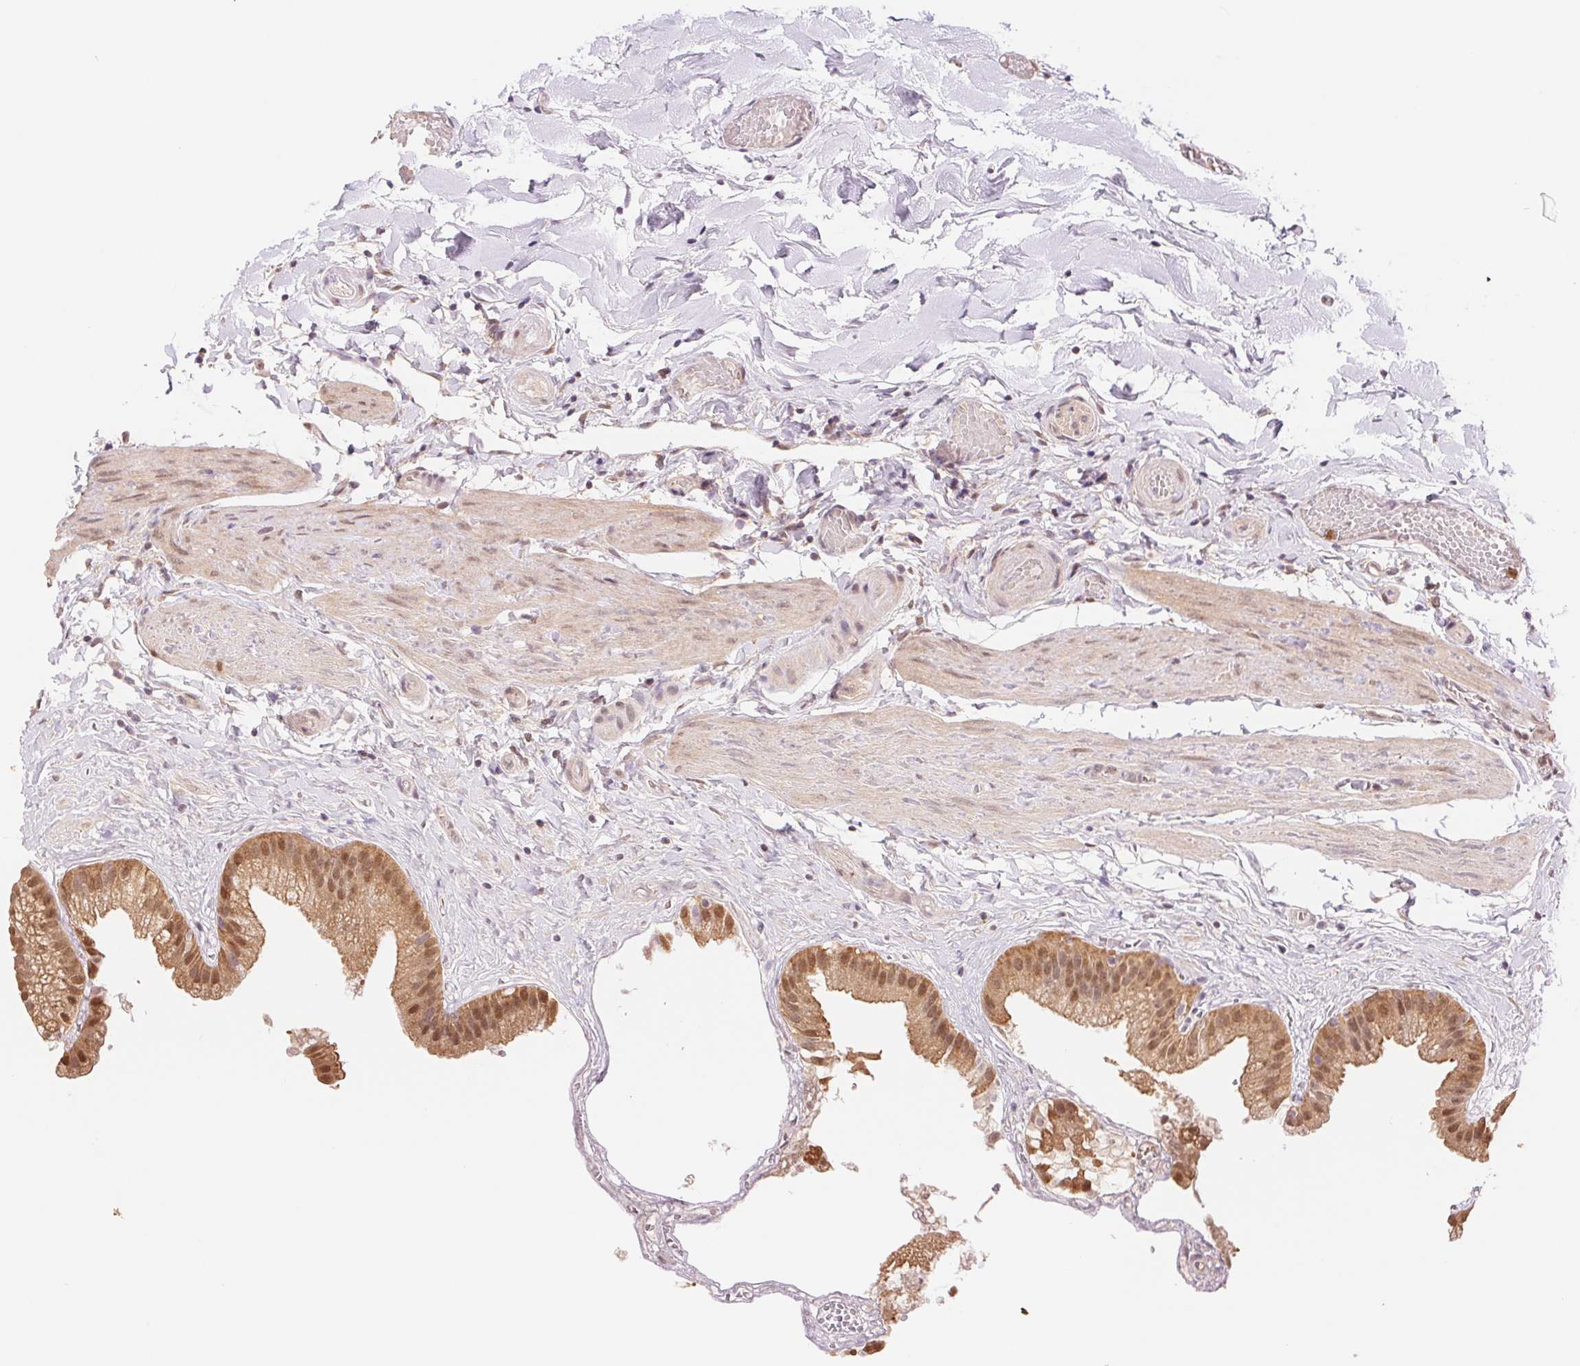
{"staining": {"intensity": "moderate", "quantity": ">75%", "location": "cytoplasmic/membranous,nuclear"}, "tissue": "gallbladder", "cell_type": "Glandular cells", "image_type": "normal", "snomed": [{"axis": "morphology", "description": "Normal tissue, NOS"}, {"axis": "topography", "description": "Gallbladder"}], "caption": "Approximately >75% of glandular cells in benign gallbladder display moderate cytoplasmic/membranous,nuclear protein positivity as visualized by brown immunohistochemical staining.", "gene": "CDC123", "patient": {"sex": "female", "age": 63}}